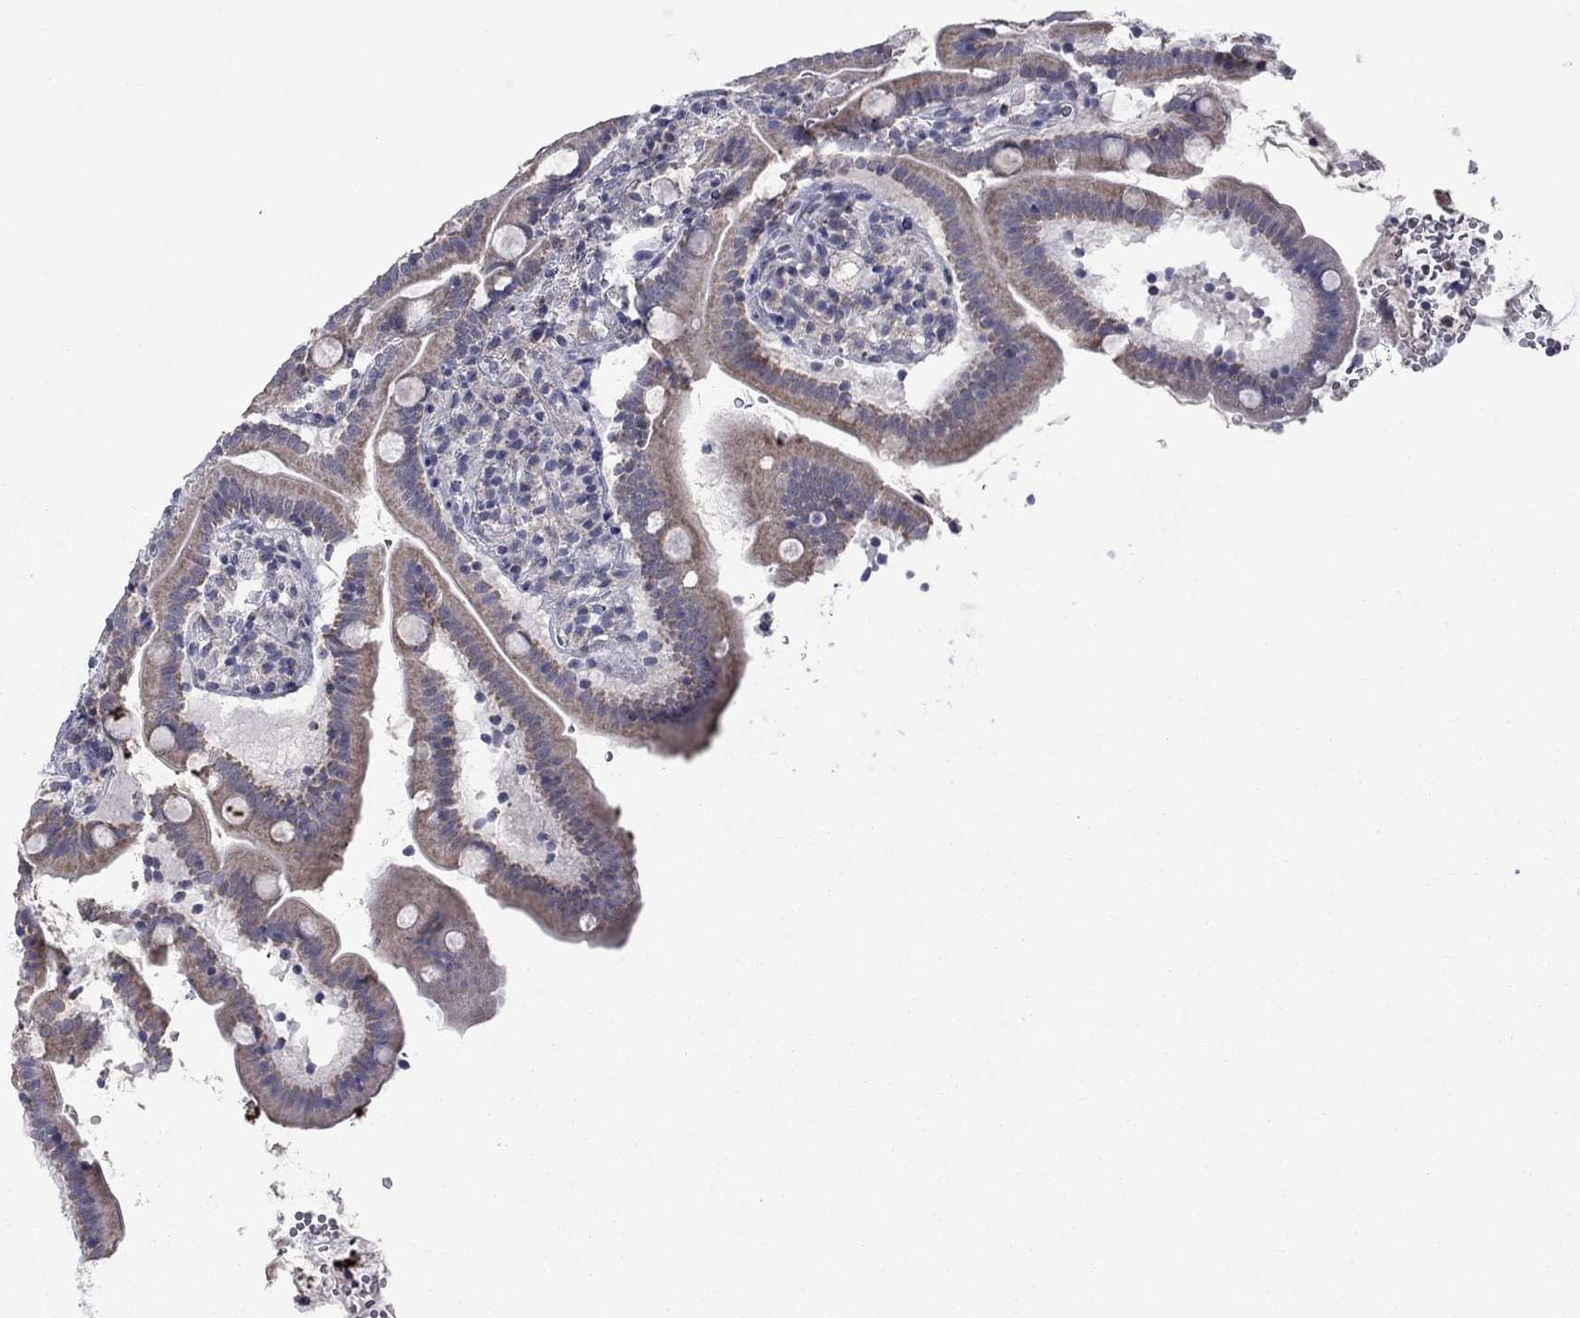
{"staining": {"intensity": "weak", "quantity": "25%-75%", "location": "cytoplasmic/membranous"}, "tissue": "duodenum", "cell_type": "Glandular cells", "image_type": "normal", "snomed": [{"axis": "morphology", "description": "Normal tissue, NOS"}, {"axis": "topography", "description": "Duodenum"}], "caption": "Immunohistochemical staining of normal duodenum reveals weak cytoplasmic/membranous protein expression in about 25%-75% of glandular cells. The protein of interest is stained brown, and the nuclei are stained in blue (DAB (3,3'-diaminobenzidine) IHC with brightfield microscopy, high magnification).", "gene": "KCNJ16", "patient": {"sex": "female", "age": 67}}